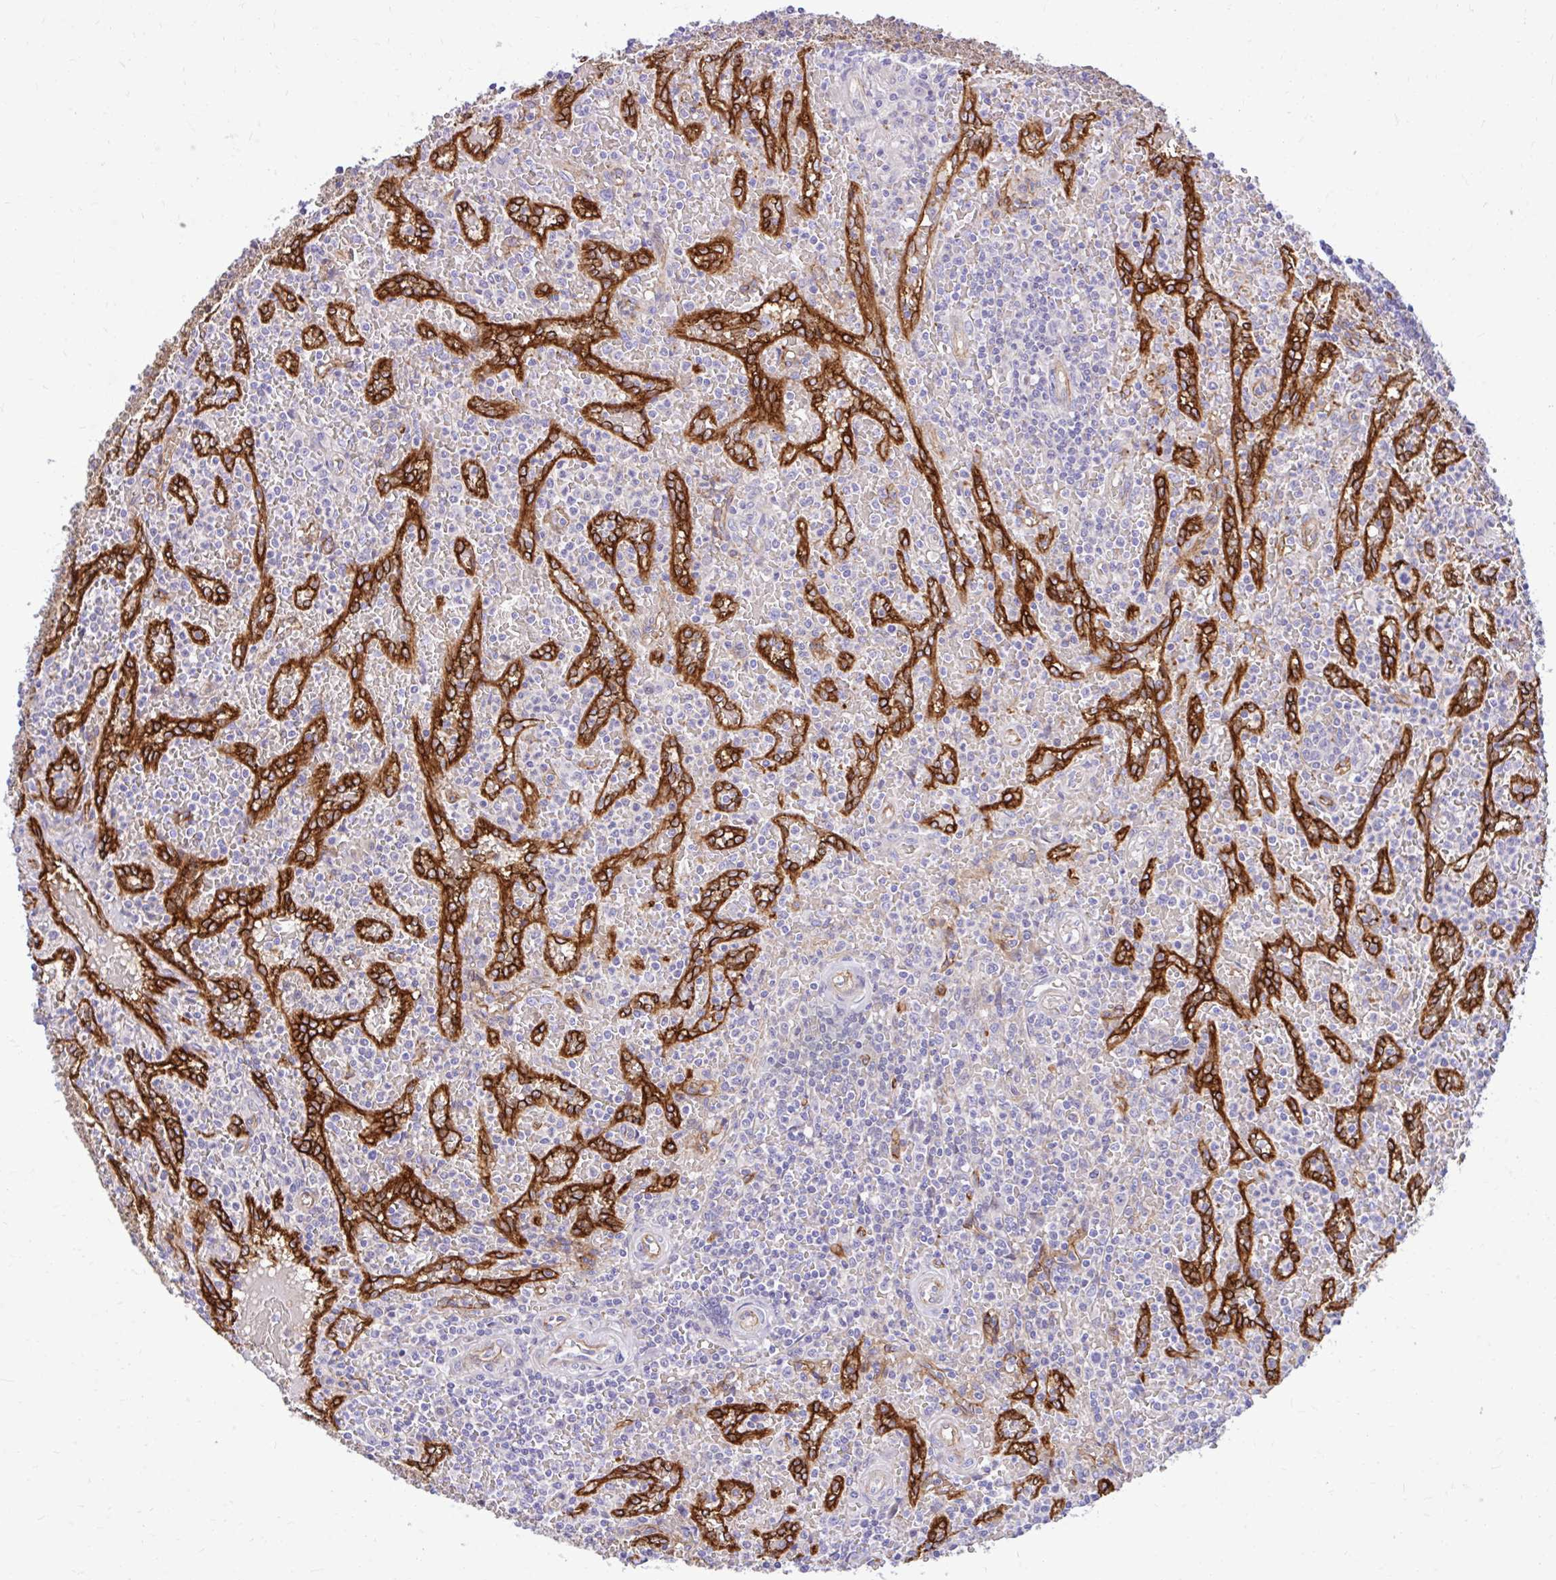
{"staining": {"intensity": "negative", "quantity": "none", "location": "none"}, "tissue": "lymphoma", "cell_type": "Tumor cells", "image_type": "cancer", "snomed": [{"axis": "morphology", "description": "Malignant lymphoma, non-Hodgkin's type, Low grade"}, {"axis": "topography", "description": "Spleen"}], "caption": "High magnification brightfield microscopy of low-grade malignant lymphoma, non-Hodgkin's type stained with DAB (brown) and counterstained with hematoxylin (blue): tumor cells show no significant staining. (Brightfield microscopy of DAB (3,3'-diaminobenzidine) immunohistochemistry at high magnification).", "gene": "ESPNL", "patient": {"sex": "female", "age": 64}}